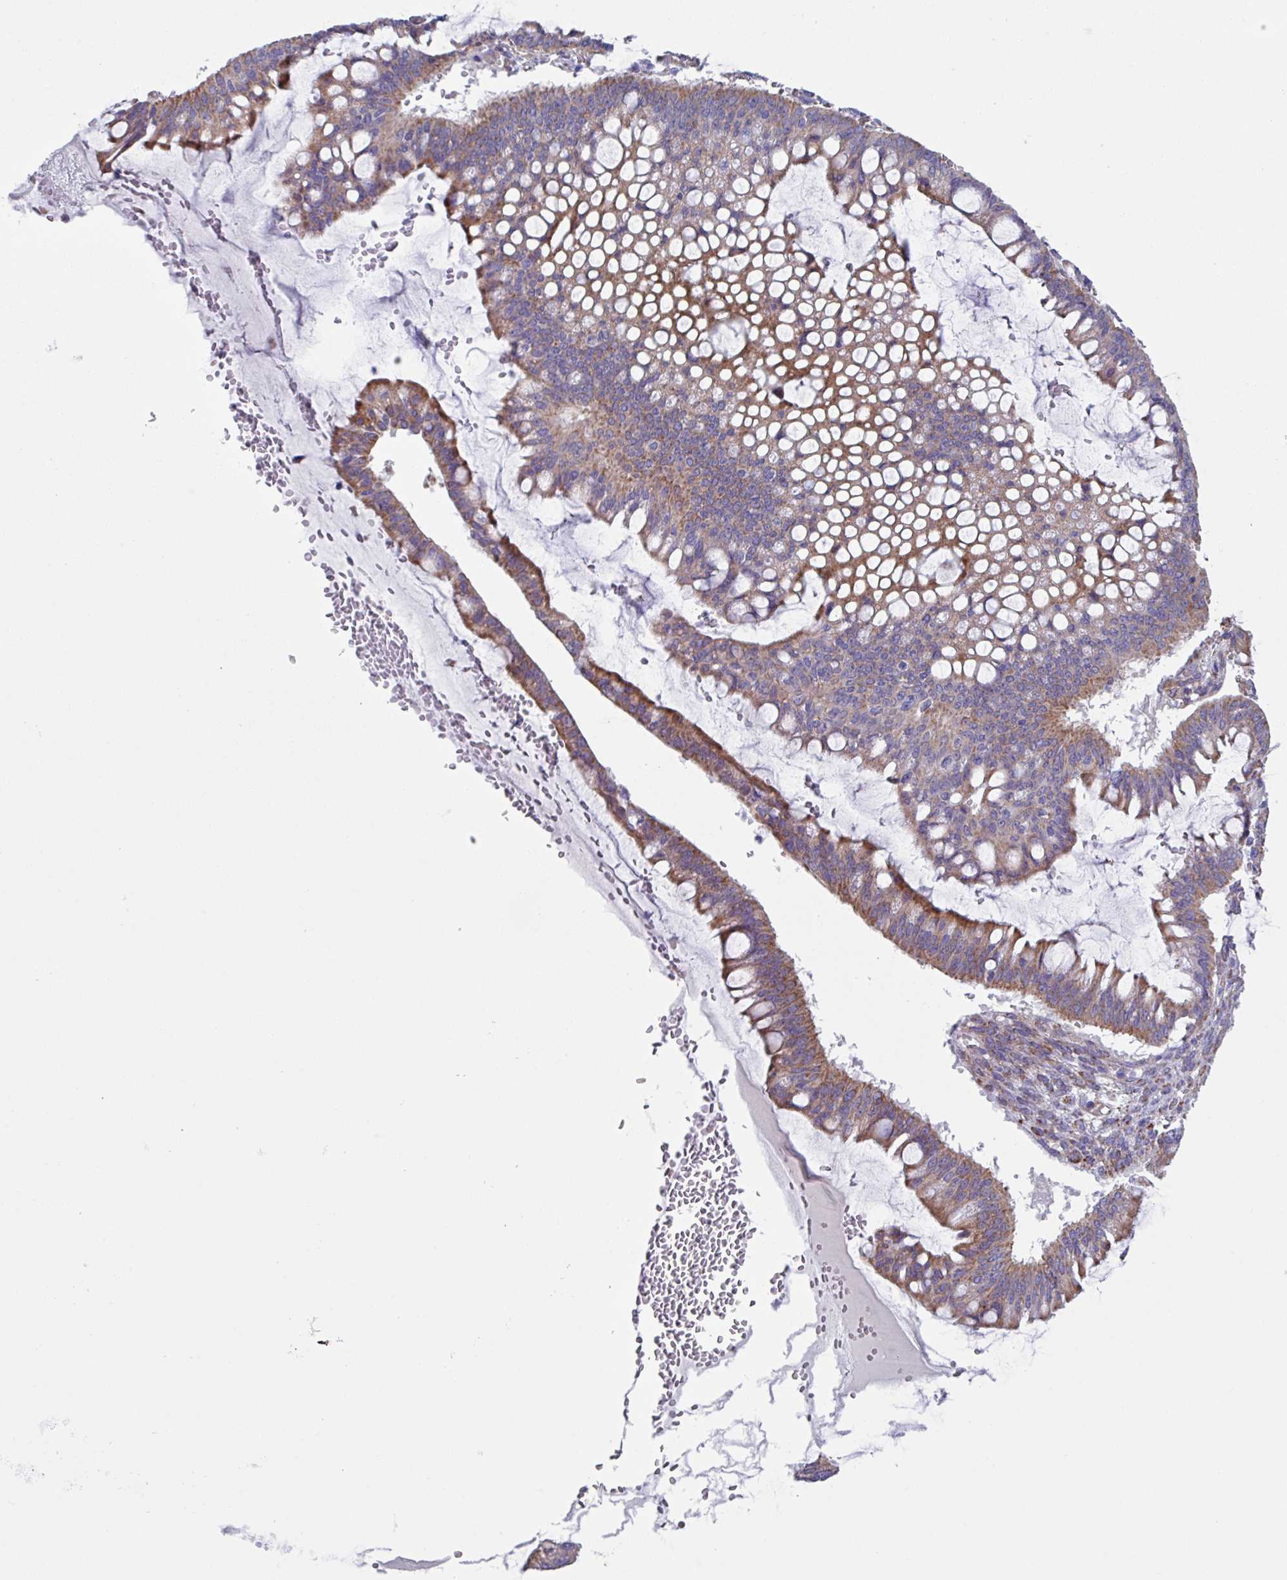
{"staining": {"intensity": "moderate", "quantity": ">75%", "location": "cytoplasmic/membranous"}, "tissue": "ovarian cancer", "cell_type": "Tumor cells", "image_type": "cancer", "snomed": [{"axis": "morphology", "description": "Cystadenocarcinoma, mucinous, NOS"}, {"axis": "topography", "description": "Ovary"}], "caption": "Immunohistochemical staining of ovarian mucinous cystadenocarcinoma exhibits moderate cytoplasmic/membranous protein staining in approximately >75% of tumor cells. (IHC, brightfield microscopy, high magnification).", "gene": "OTULIN", "patient": {"sex": "female", "age": 73}}